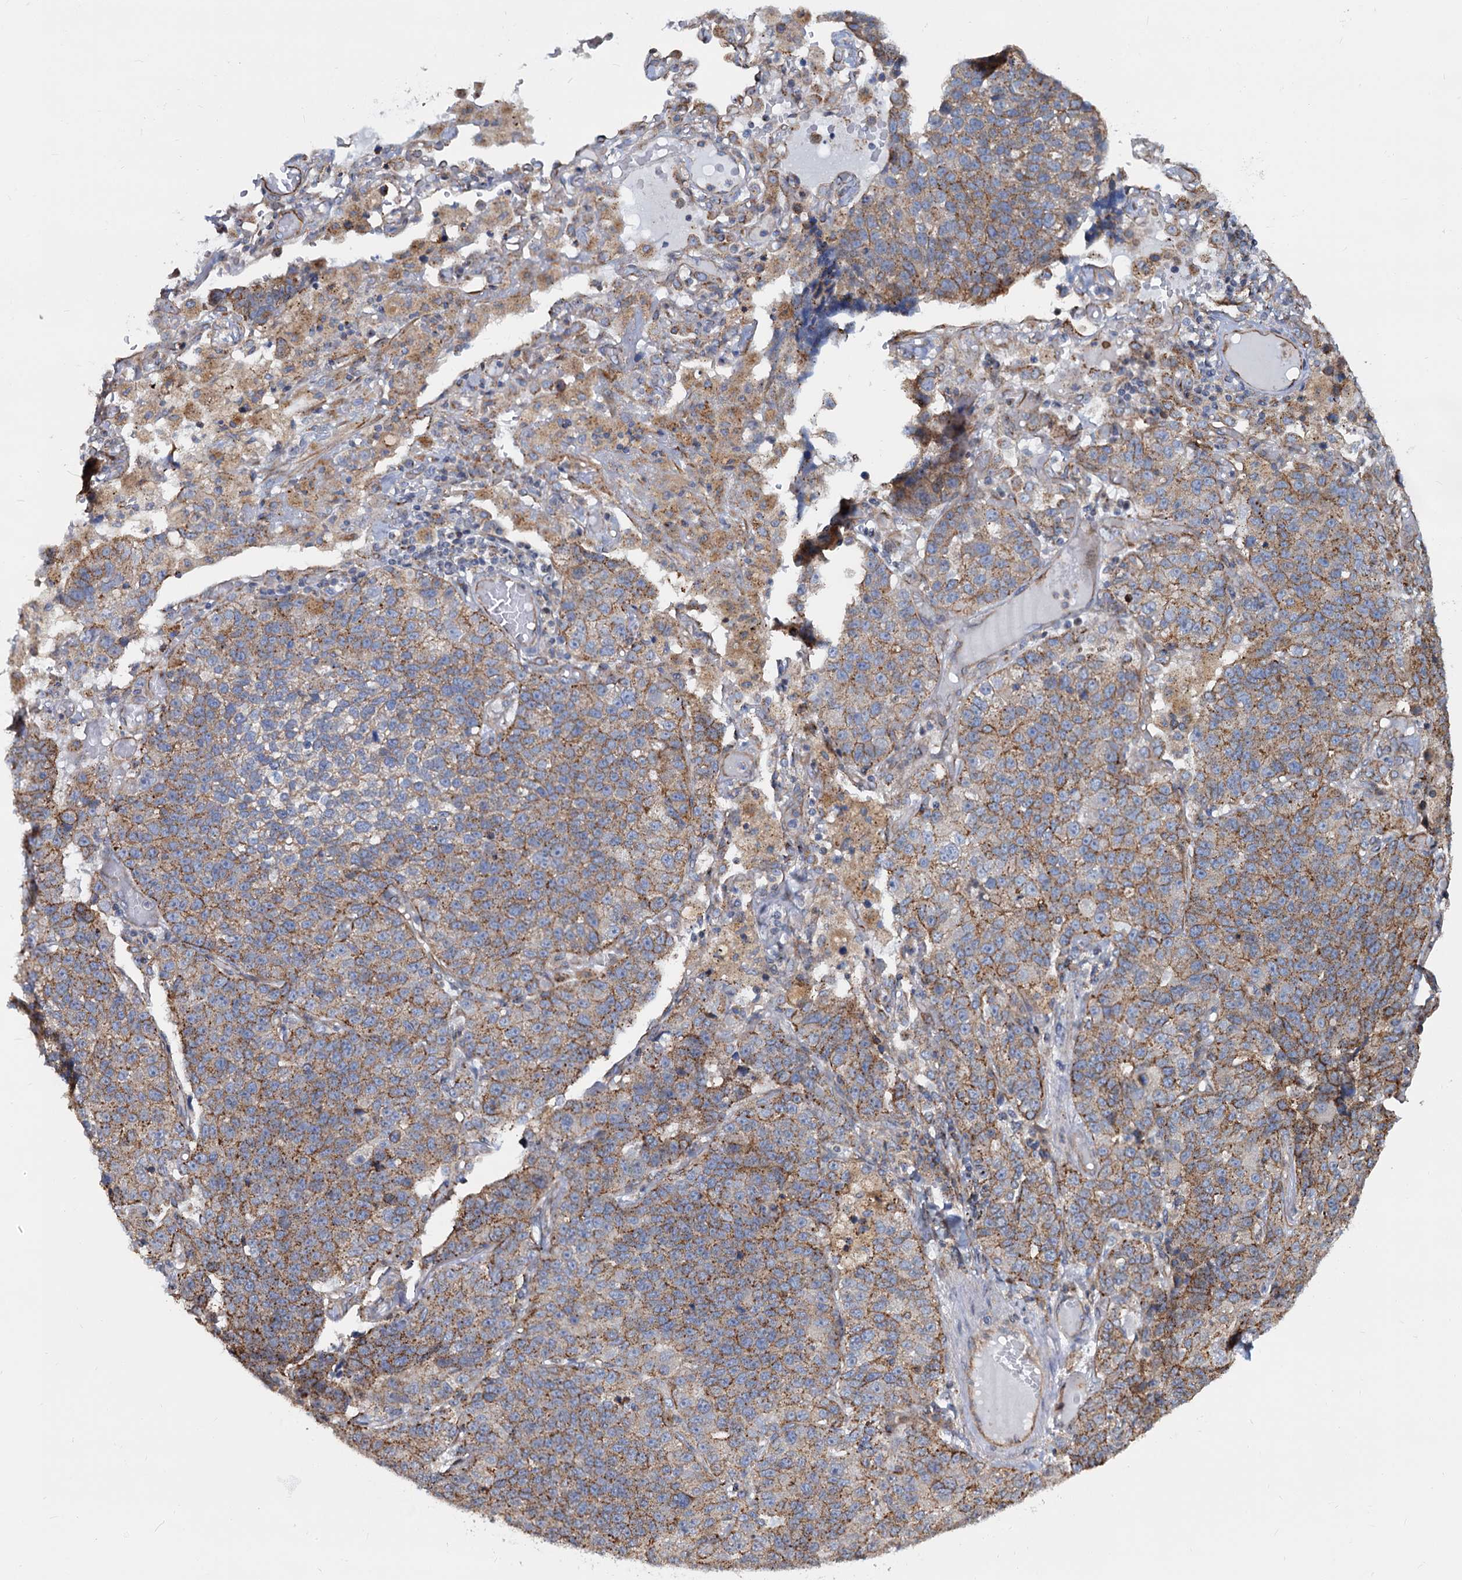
{"staining": {"intensity": "moderate", "quantity": ">75%", "location": "cytoplasmic/membranous"}, "tissue": "lung cancer", "cell_type": "Tumor cells", "image_type": "cancer", "snomed": [{"axis": "morphology", "description": "Adenocarcinoma, NOS"}, {"axis": "topography", "description": "Lung"}], "caption": "This histopathology image reveals immunohistochemistry staining of human lung adenocarcinoma, with medium moderate cytoplasmic/membranous staining in about >75% of tumor cells.", "gene": "PSEN1", "patient": {"sex": "male", "age": 49}}